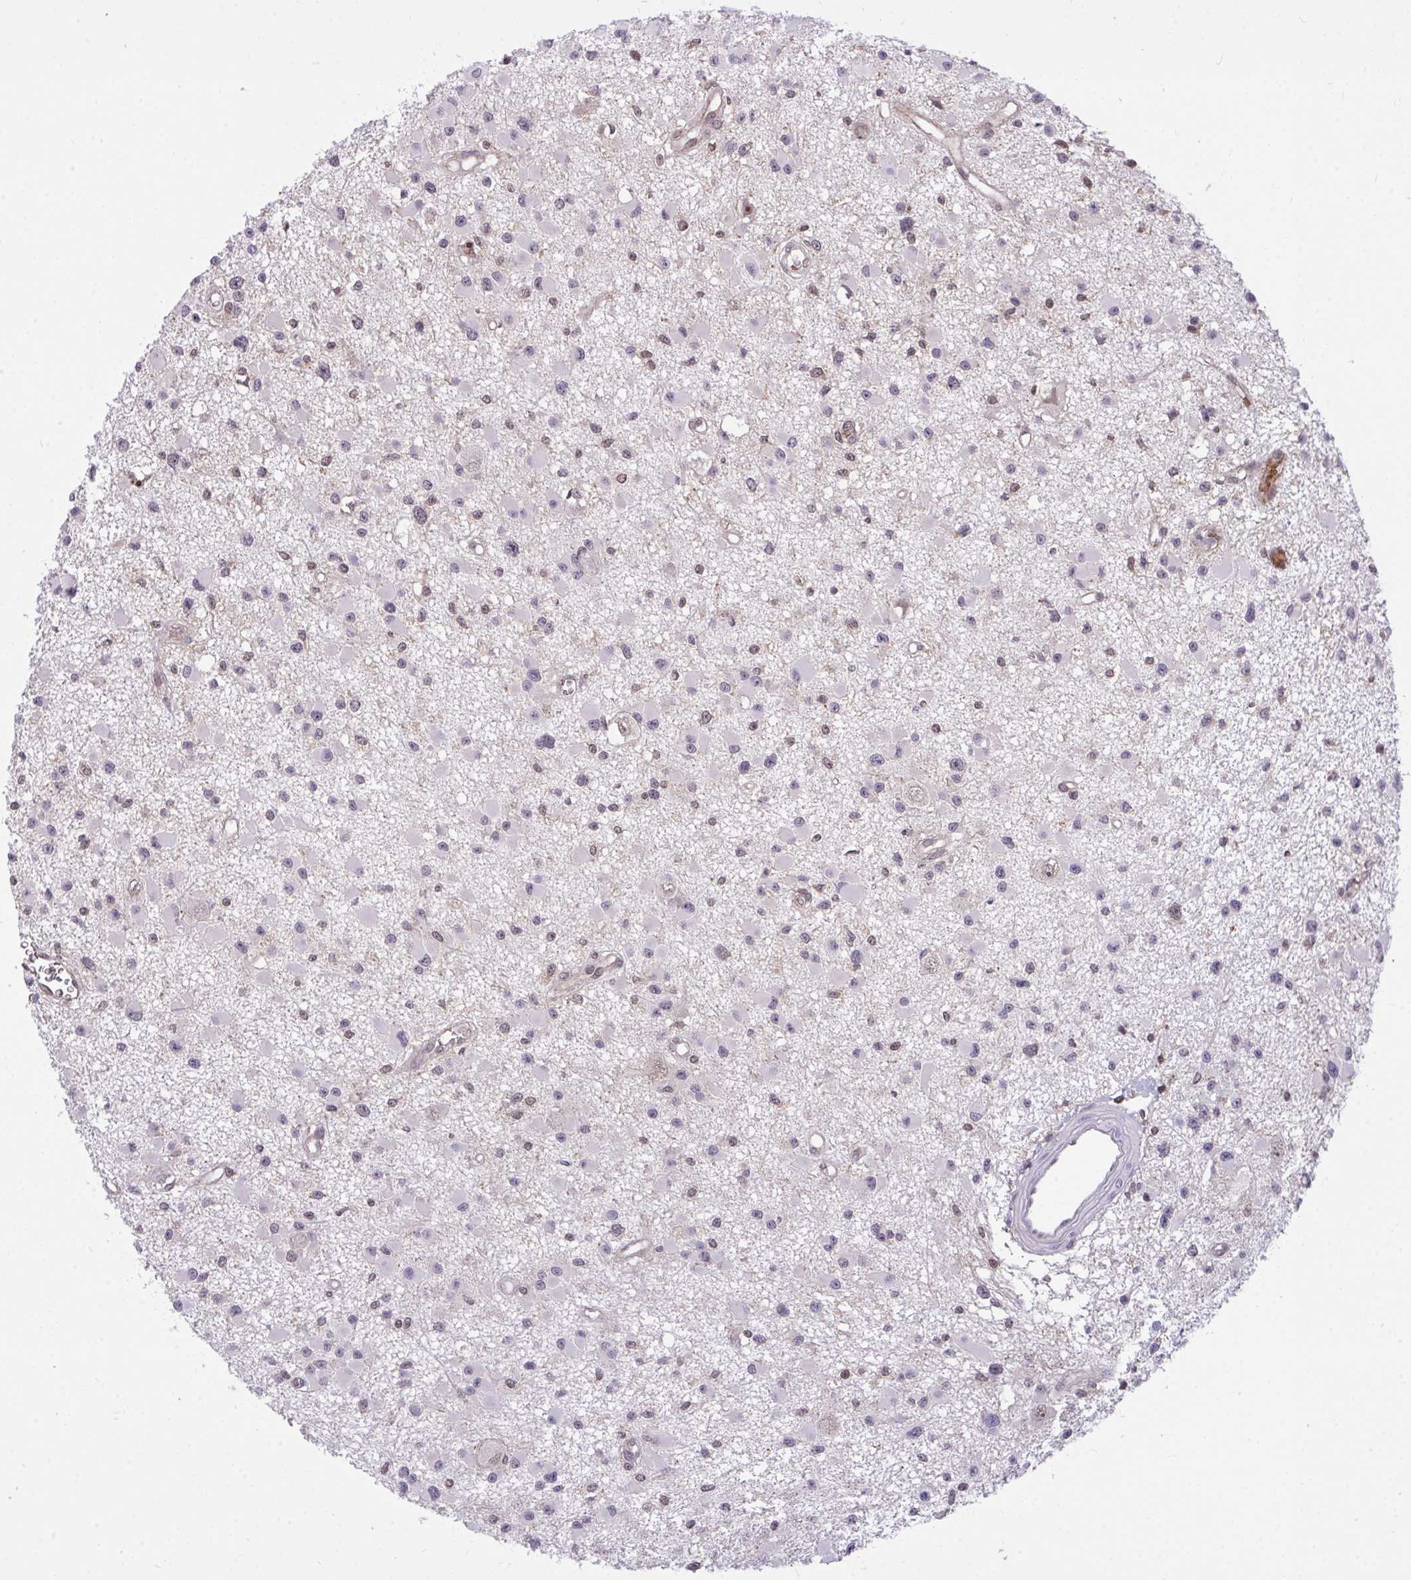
{"staining": {"intensity": "negative", "quantity": "none", "location": "none"}, "tissue": "glioma", "cell_type": "Tumor cells", "image_type": "cancer", "snomed": [{"axis": "morphology", "description": "Glioma, malignant, High grade"}, {"axis": "topography", "description": "Brain"}], "caption": "Image shows no significant protein positivity in tumor cells of high-grade glioma (malignant).", "gene": "PPP1CA", "patient": {"sex": "male", "age": 54}}